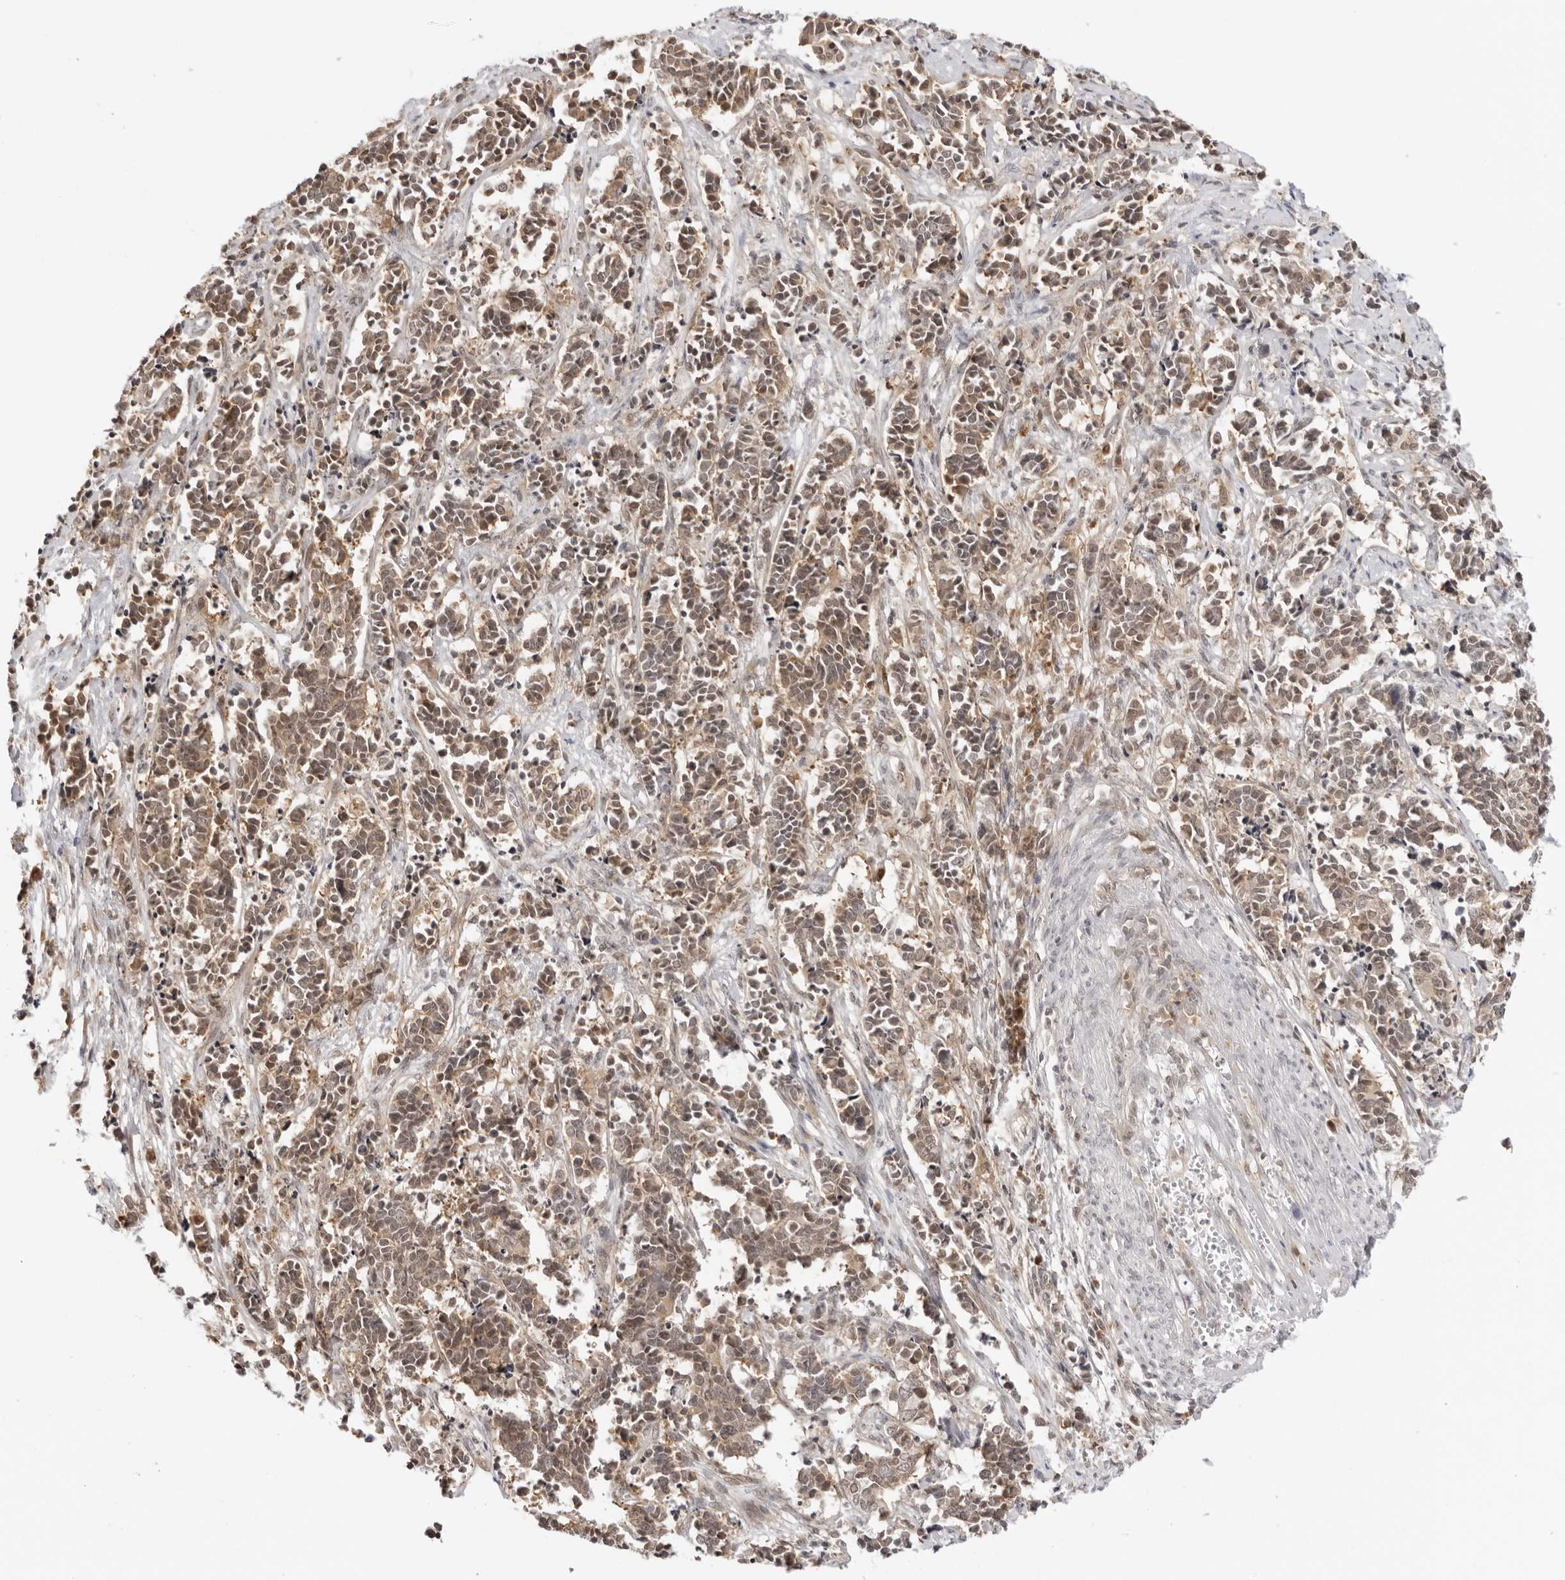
{"staining": {"intensity": "weak", "quantity": ">75%", "location": "cytoplasmic/membranous"}, "tissue": "cervical cancer", "cell_type": "Tumor cells", "image_type": "cancer", "snomed": [{"axis": "morphology", "description": "Normal tissue, NOS"}, {"axis": "morphology", "description": "Squamous cell carcinoma, NOS"}, {"axis": "topography", "description": "Cervix"}], "caption": "Immunohistochemical staining of cervical cancer (squamous cell carcinoma) demonstrates low levels of weak cytoplasmic/membranous protein positivity in approximately >75% of tumor cells. (brown staining indicates protein expression, while blue staining denotes nuclei).", "gene": "PRRC2C", "patient": {"sex": "female", "age": 35}}